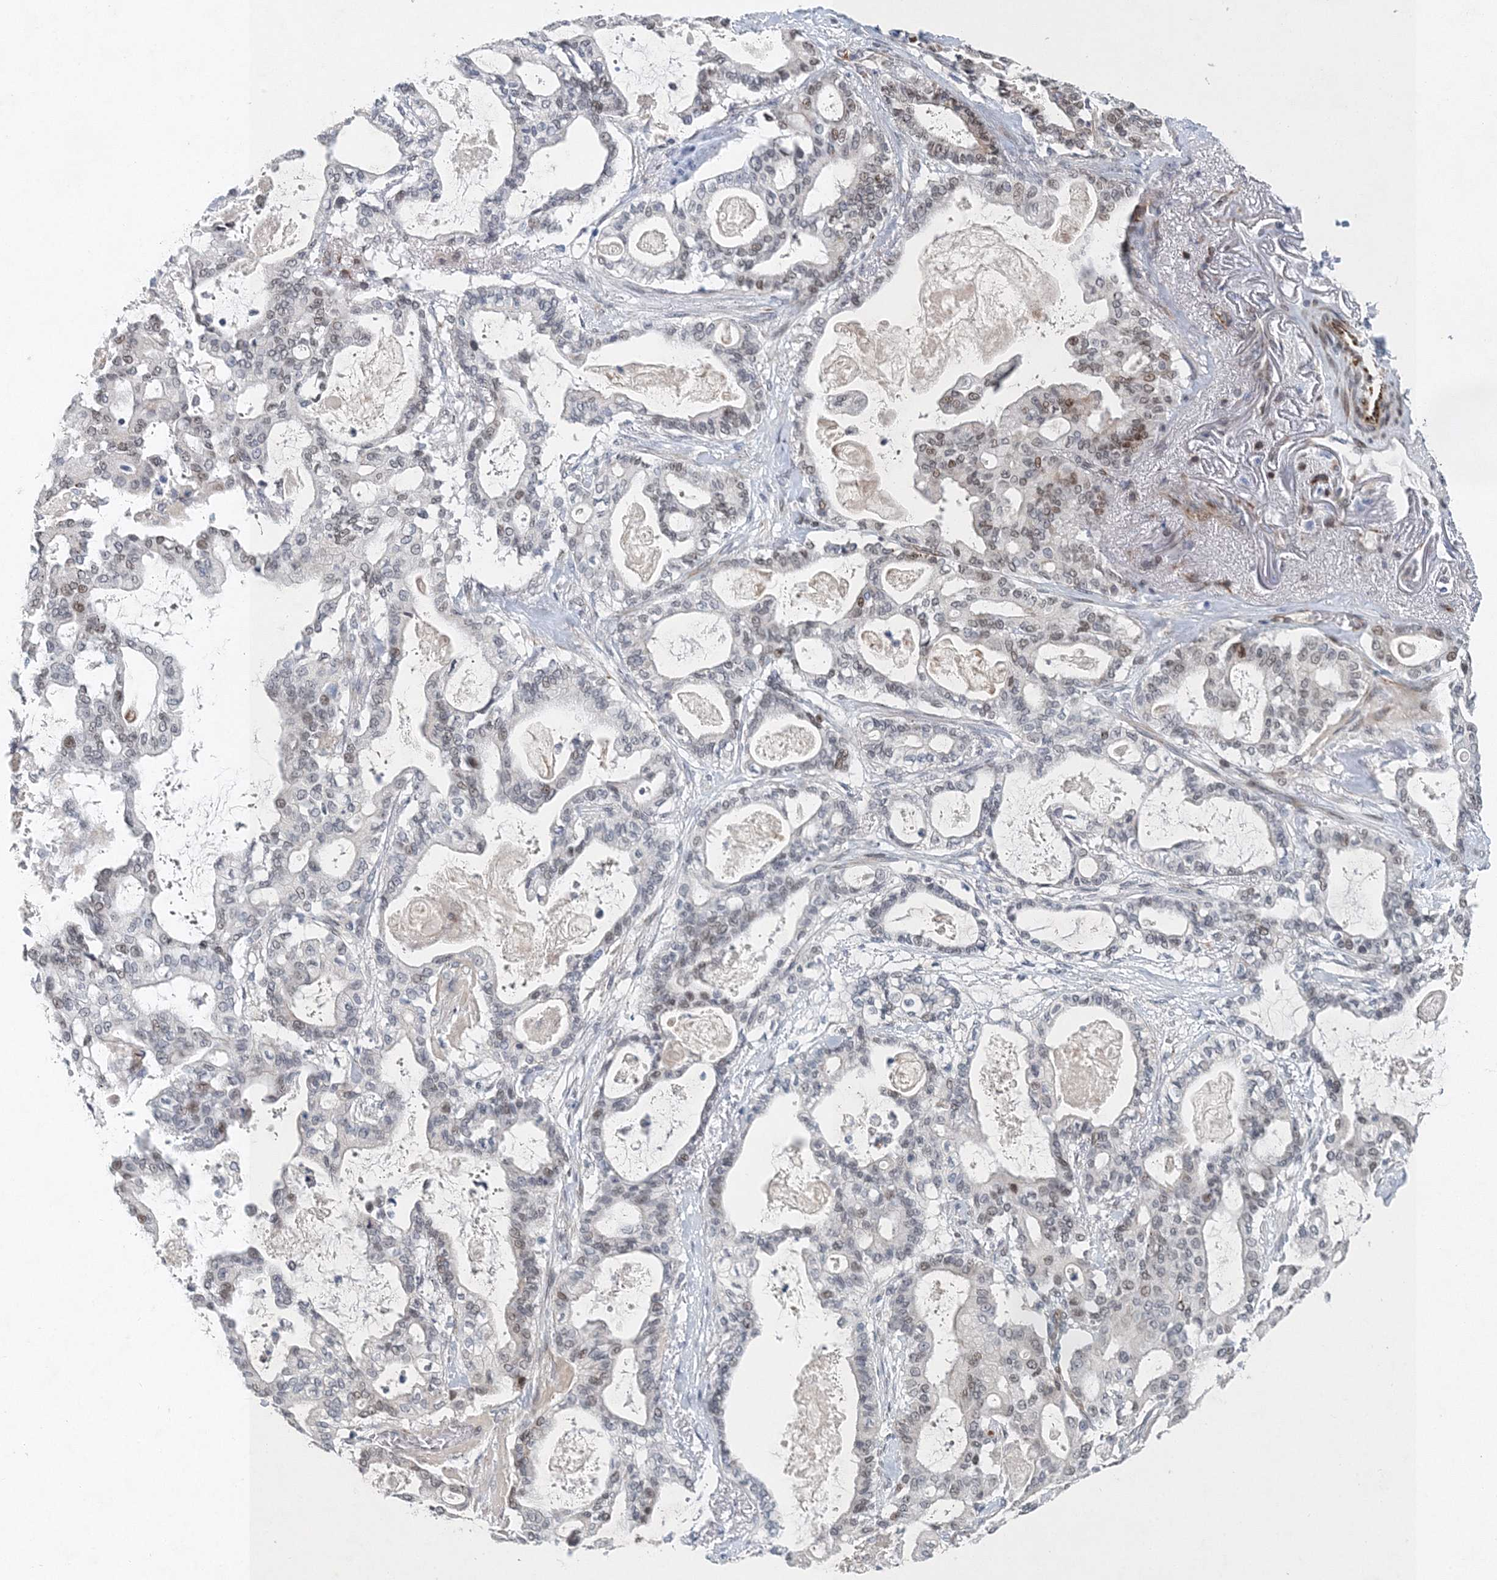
{"staining": {"intensity": "moderate", "quantity": "25%-75%", "location": "nuclear"}, "tissue": "pancreatic cancer", "cell_type": "Tumor cells", "image_type": "cancer", "snomed": [{"axis": "morphology", "description": "Adenocarcinoma, NOS"}, {"axis": "topography", "description": "Pancreas"}], "caption": "Protein expression analysis of human pancreatic adenocarcinoma reveals moderate nuclear expression in approximately 25%-75% of tumor cells.", "gene": "UIMC1", "patient": {"sex": "male", "age": 63}}